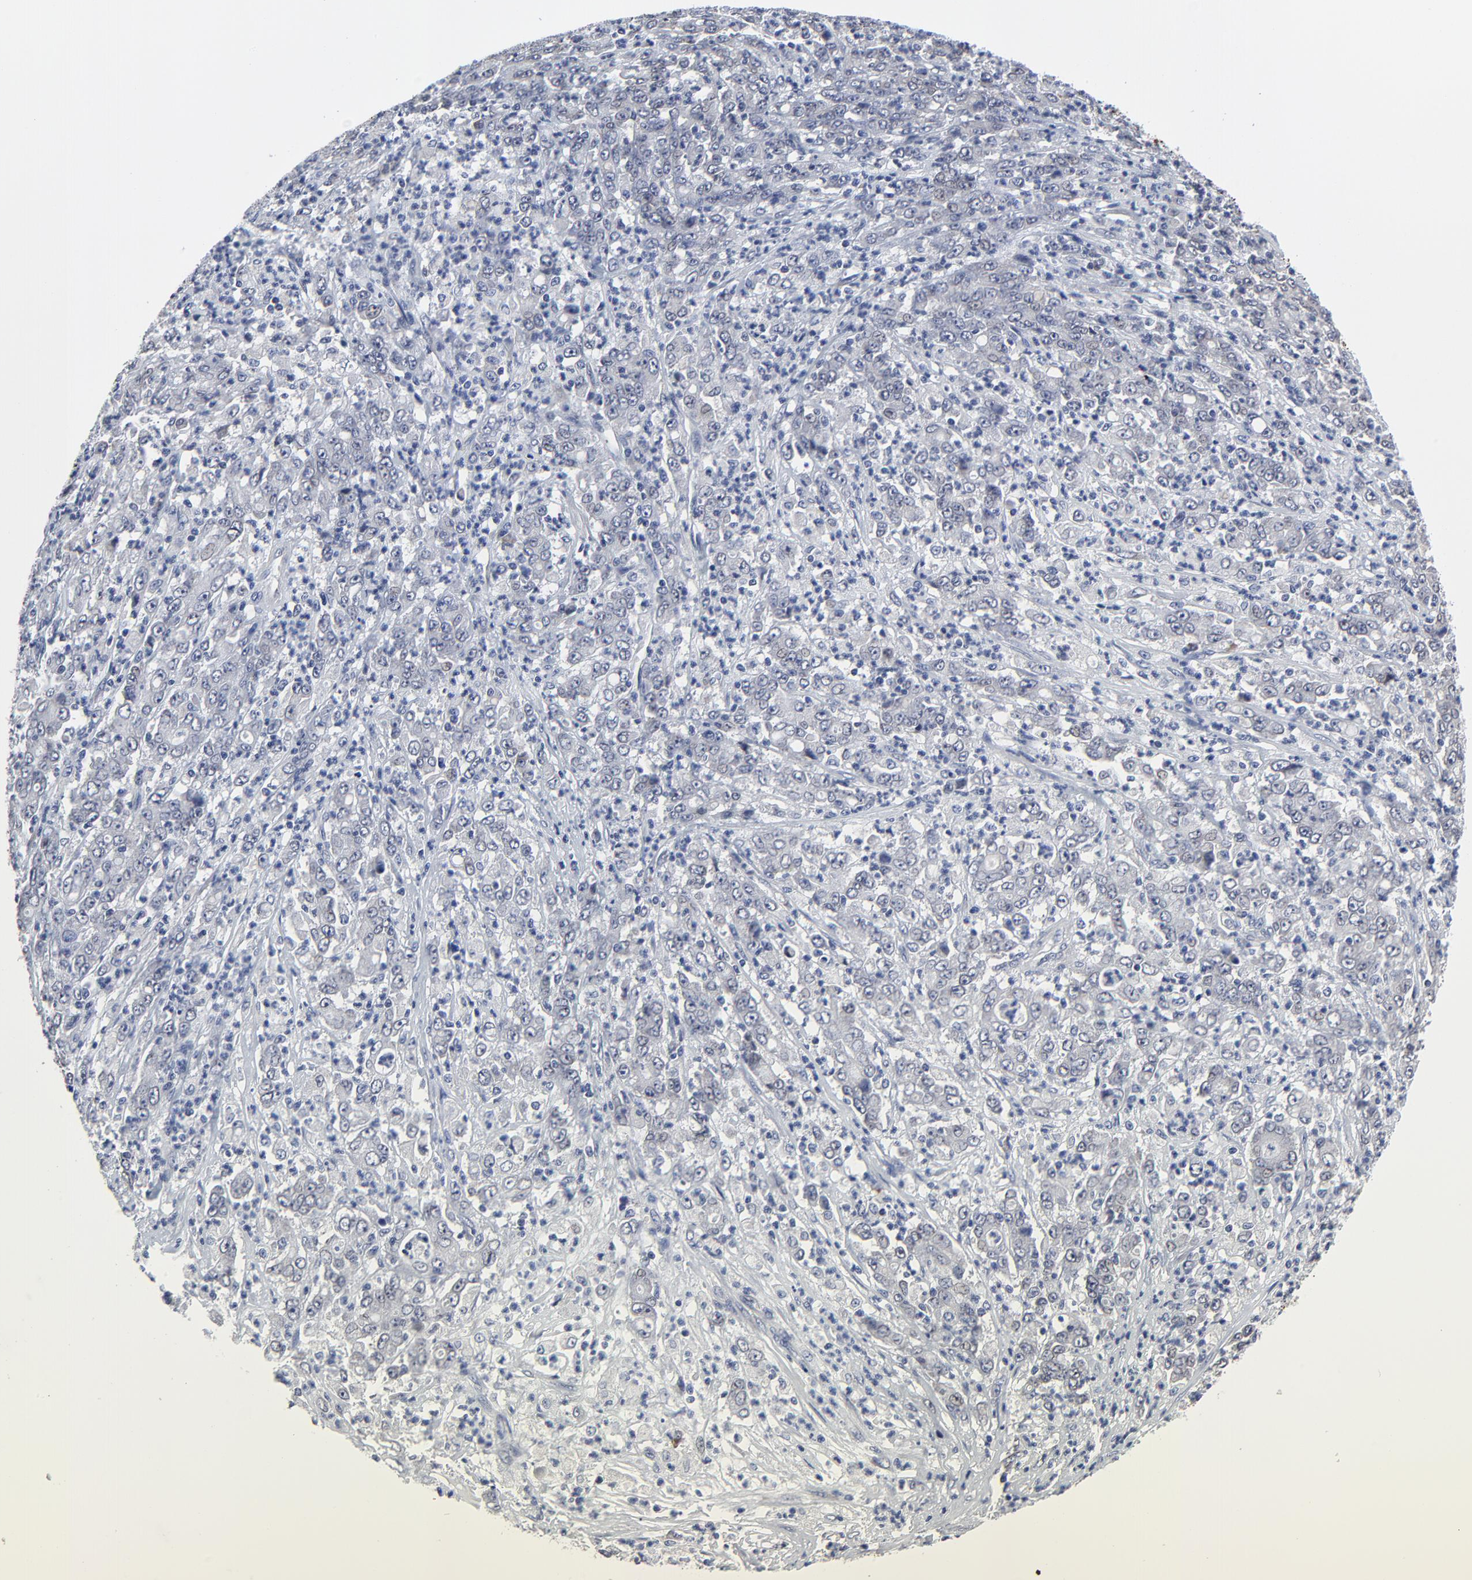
{"staining": {"intensity": "negative", "quantity": "none", "location": "none"}, "tissue": "stomach cancer", "cell_type": "Tumor cells", "image_type": "cancer", "snomed": [{"axis": "morphology", "description": "Adenocarcinoma, NOS"}, {"axis": "topography", "description": "Stomach, lower"}], "caption": "Human stomach cancer (adenocarcinoma) stained for a protein using IHC displays no staining in tumor cells.", "gene": "NLGN3", "patient": {"sex": "female", "age": 71}}